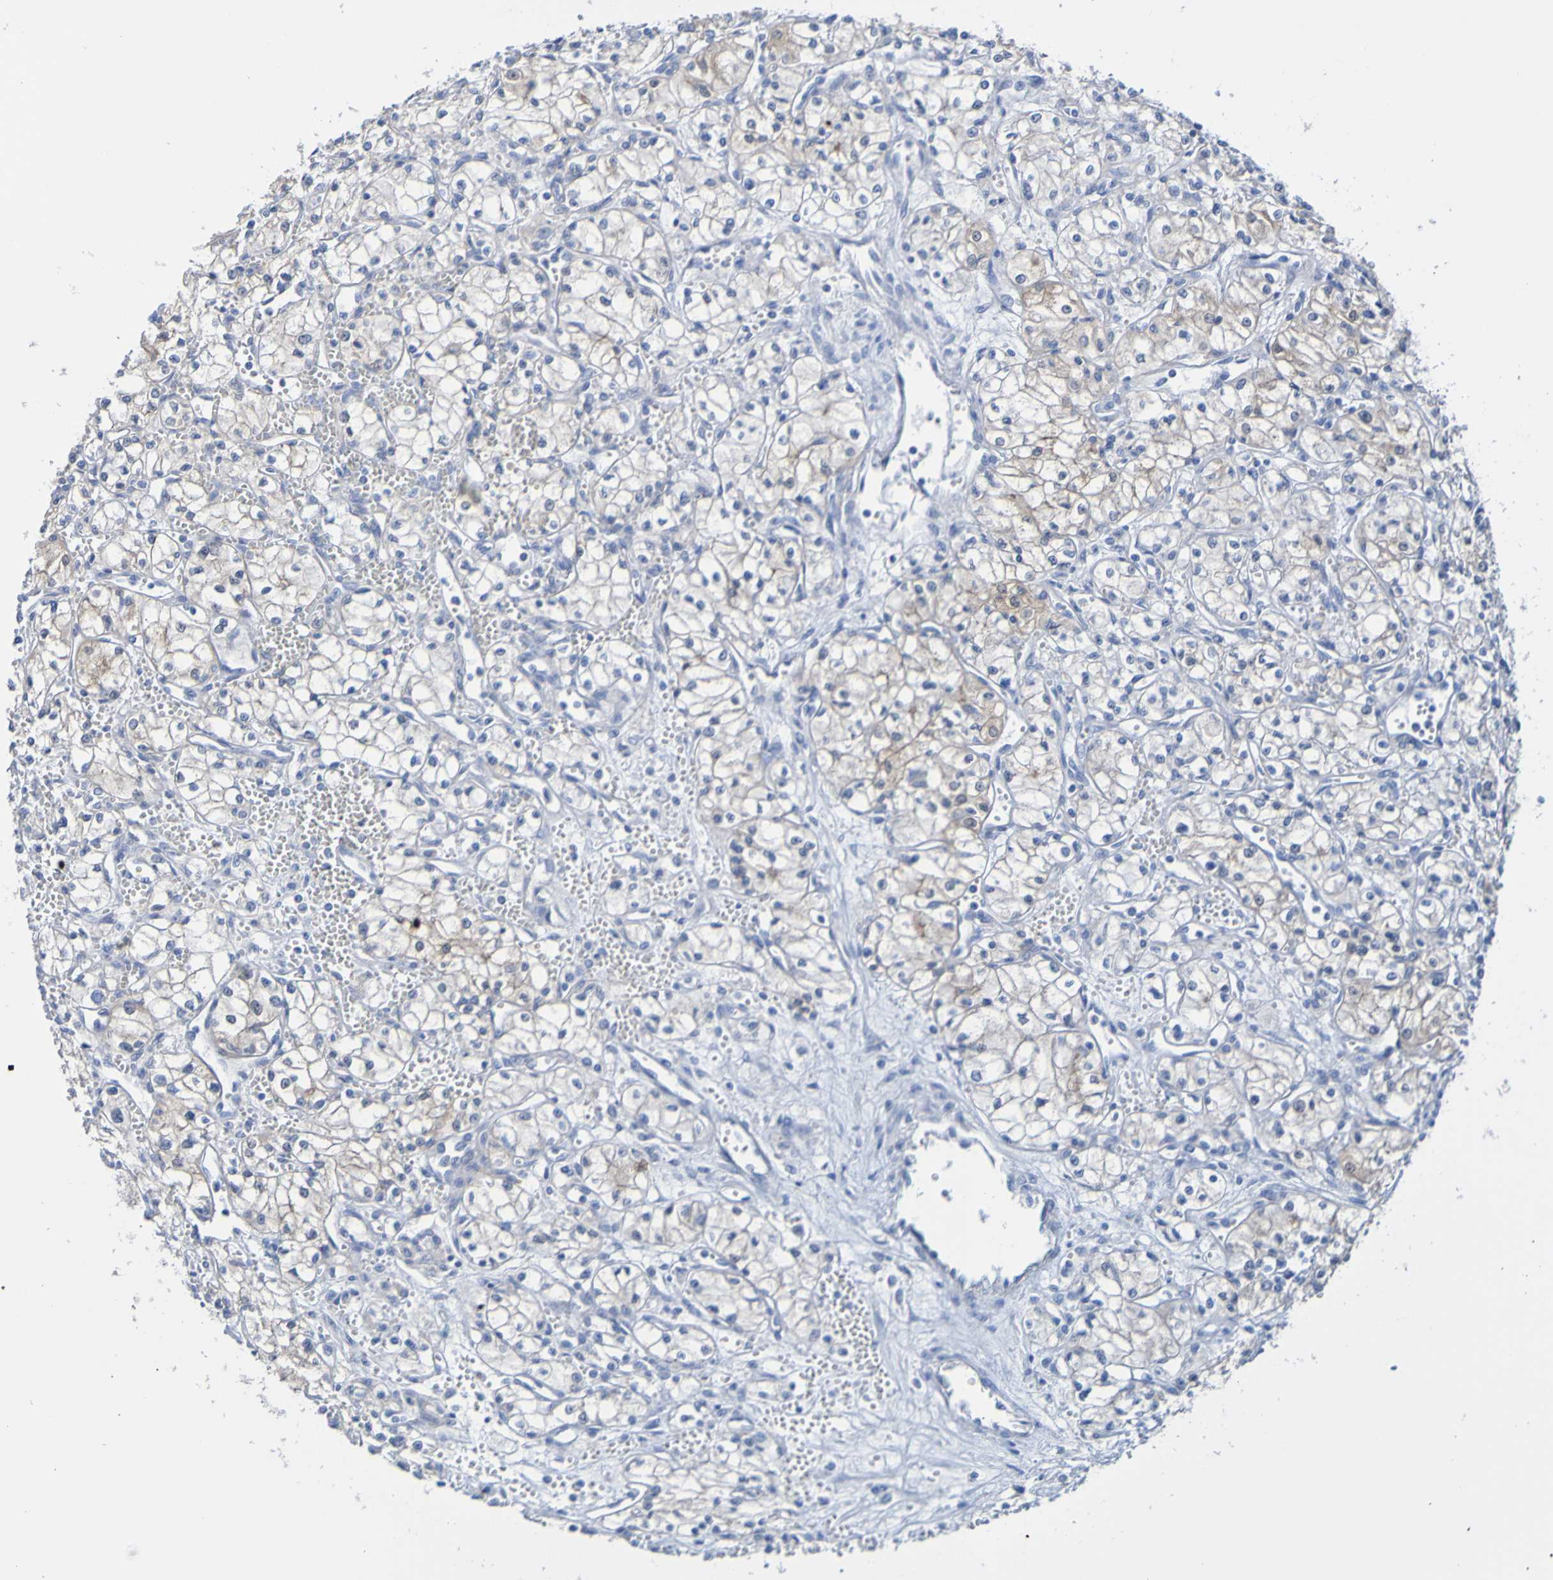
{"staining": {"intensity": "weak", "quantity": ">75%", "location": "cytoplasmic/membranous"}, "tissue": "renal cancer", "cell_type": "Tumor cells", "image_type": "cancer", "snomed": [{"axis": "morphology", "description": "Normal tissue, NOS"}, {"axis": "morphology", "description": "Adenocarcinoma, NOS"}, {"axis": "topography", "description": "Kidney"}], "caption": "Immunohistochemical staining of human renal cancer exhibits low levels of weak cytoplasmic/membranous staining in about >75% of tumor cells. Immunohistochemistry stains the protein of interest in brown and the nuclei are stained blue.", "gene": "ACMSD", "patient": {"sex": "male", "age": 59}}